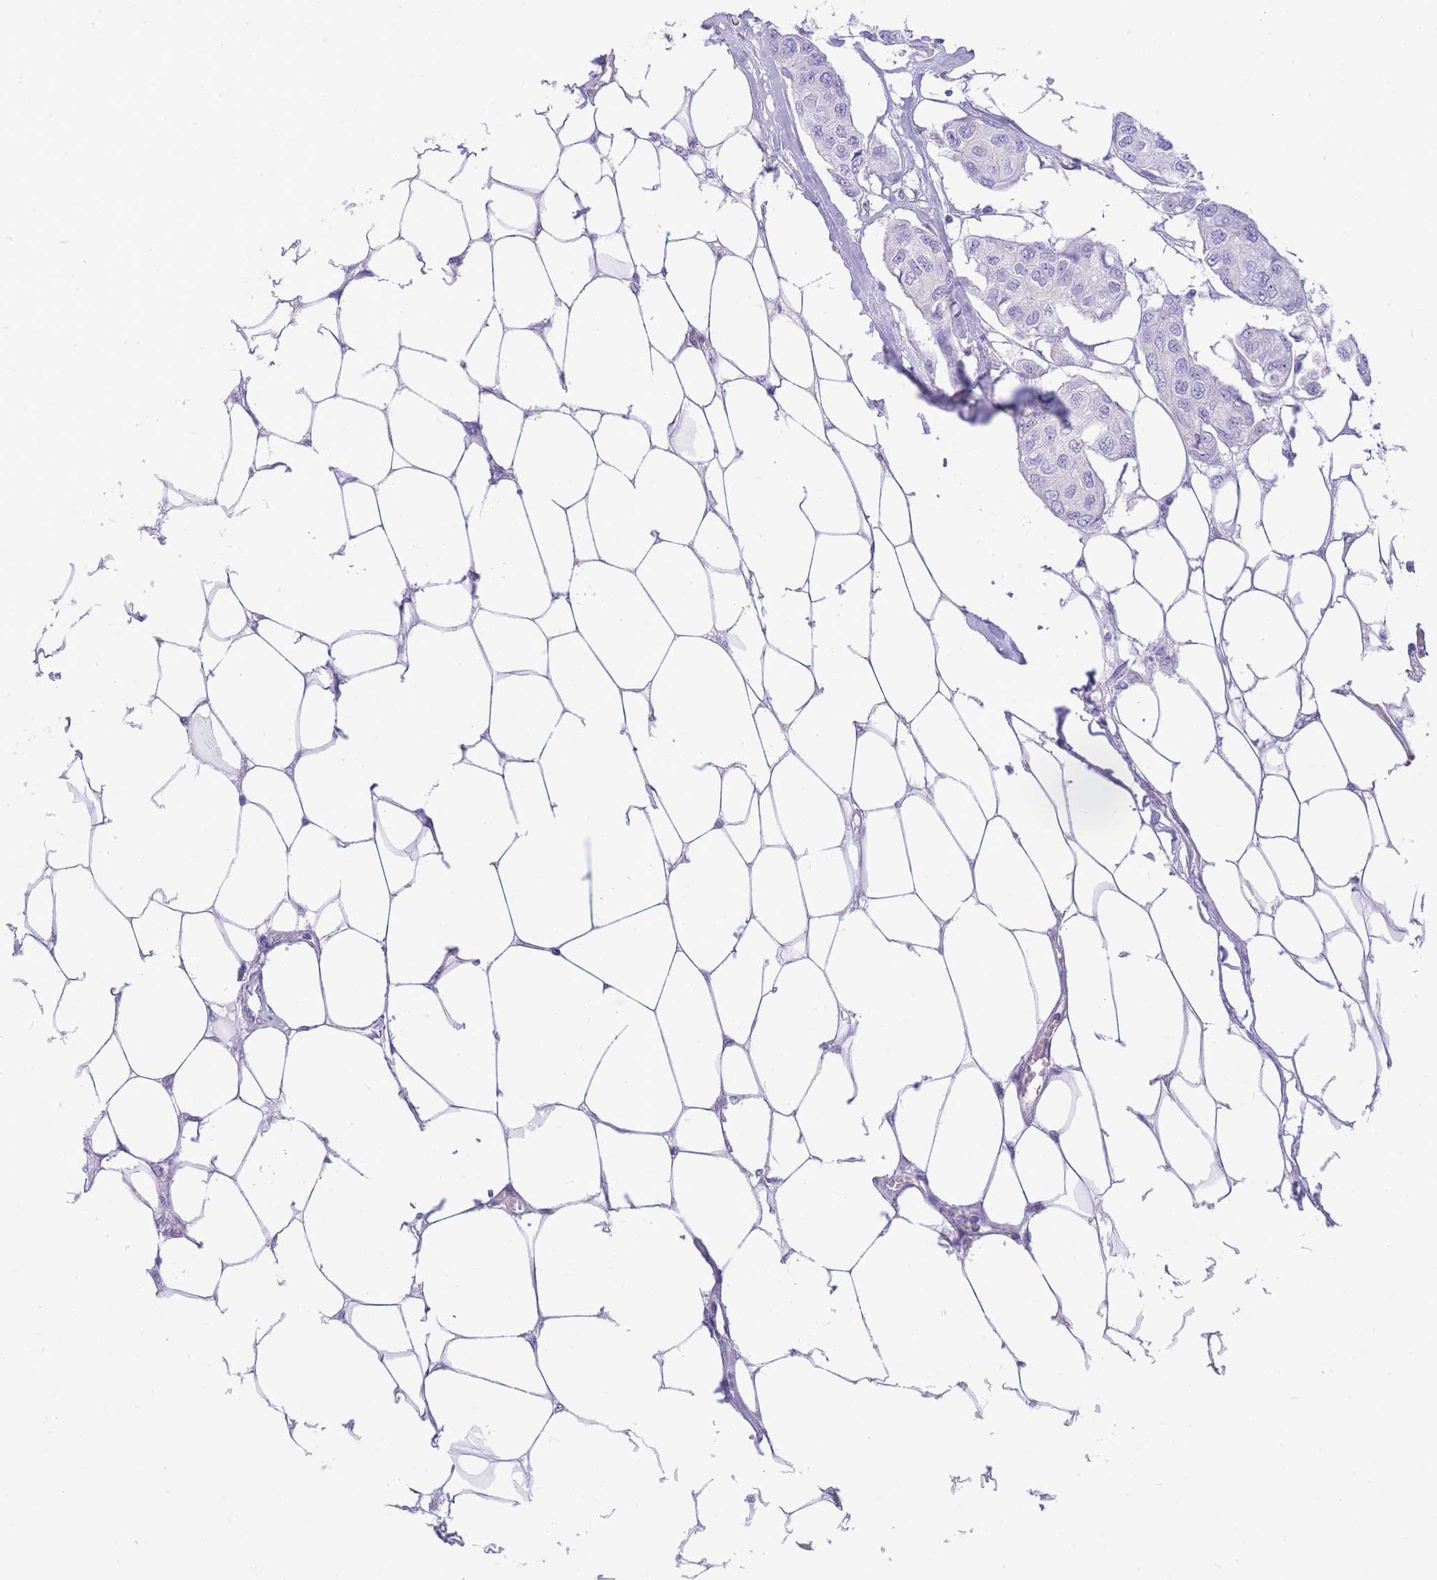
{"staining": {"intensity": "negative", "quantity": "none", "location": "none"}, "tissue": "breast cancer", "cell_type": "Tumor cells", "image_type": "cancer", "snomed": [{"axis": "morphology", "description": "Duct carcinoma"}, {"axis": "topography", "description": "Breast"}, {"axis": "topography", "description": "Lymph node"}], "caption": "Histopathology image shows no significant protein expression in tumor cells of breast cancer. Nuclei are stained in blue.", "gene": "ZNF311", "patient": {"sex": "female", "age": 80}}